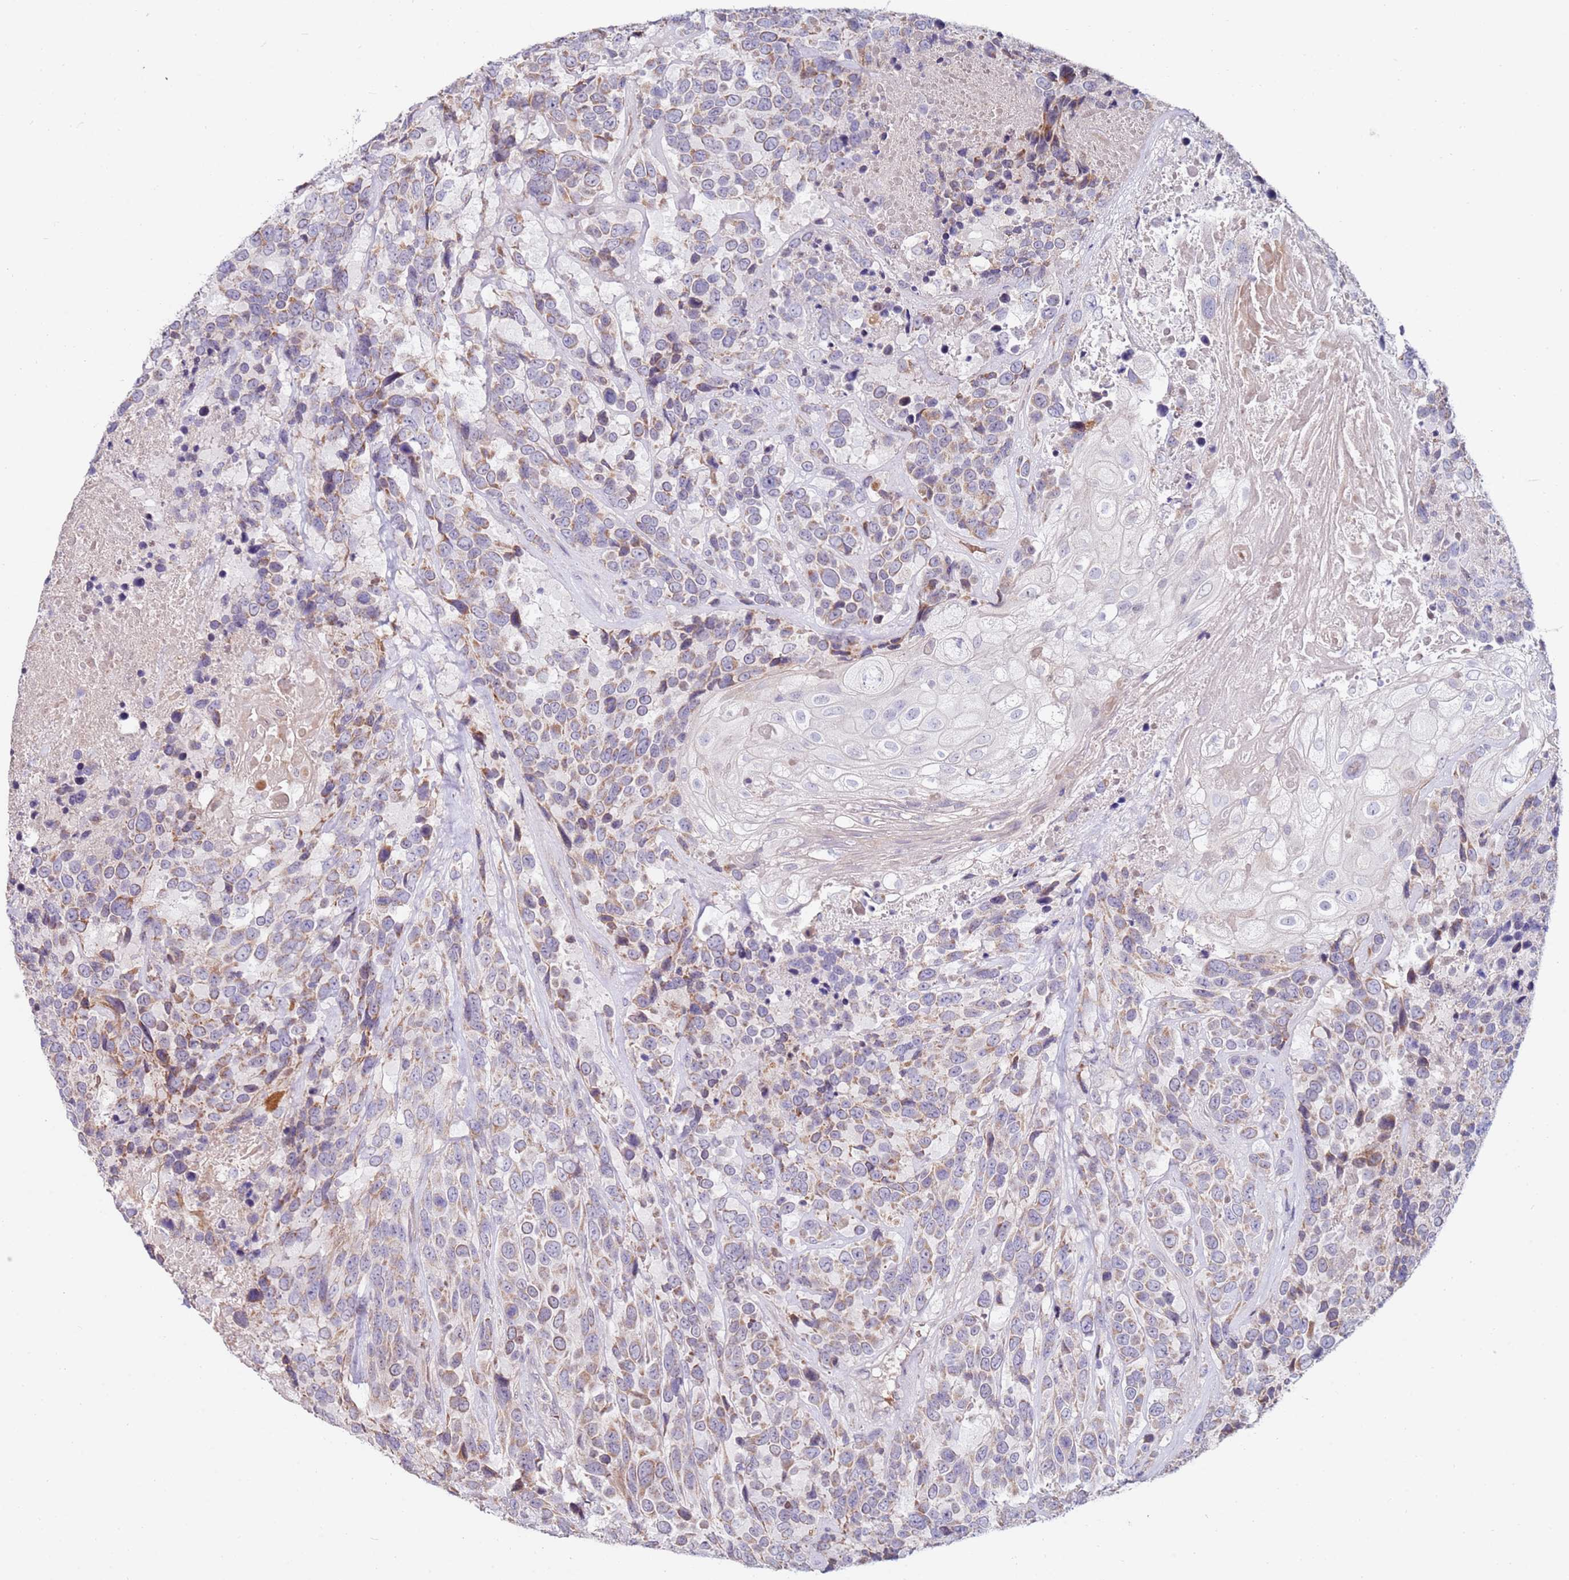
{"staining": {"intensity": "moderate", "quantity": "<25%", "location": "cytoplasmic/membranous"}, "tissue": "urothelial cancer", "cell_type": "Tumor cells", "image_type": "cancer", "snomed": [{"axis": "morphology", "description": "Urothelial carcinoma, High grade"}, {"axis": "topography", "description": "Urinary bladder"}], "caption": "Immunohistochemical staining of high-grade urothelial carcinoma displays moderate cytoplasmic/membranous protein expression in about <25% of tumor cells.", "gene": "RARS2", "patient": {"sex": "female", "age": 70}}